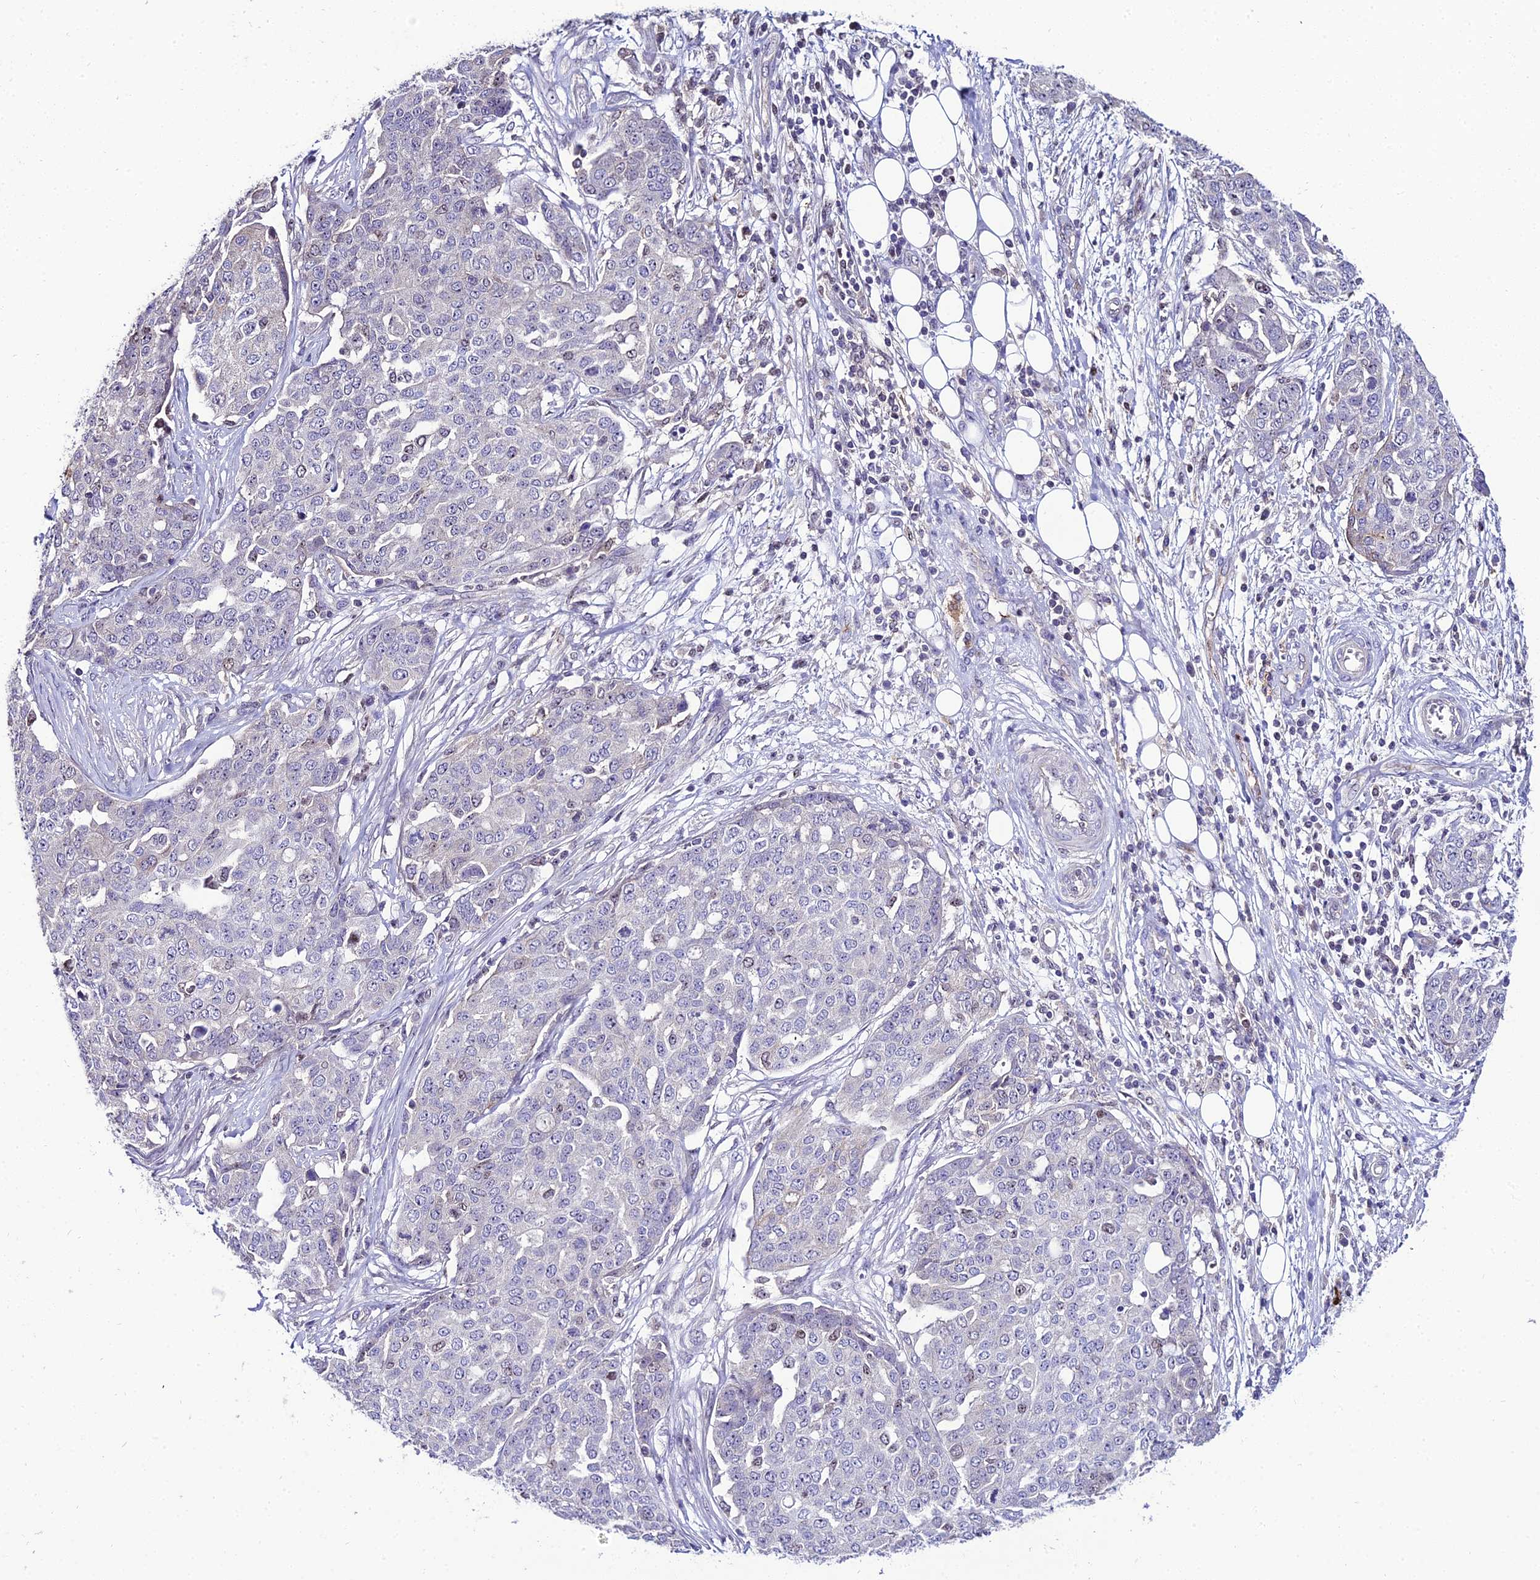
{"staining": {"intensity": "negative", "quantity": "none", "location": "none"}, "tissue": "ovarian cancer", "cell_type": "Tumor cells", "image_type": "cancer", "snomed": [{"axis": "morphology", "description": "Cystadenocarcinoma, serous, NOS"}, {"axis": "topography", "description": "Soft tissue"}, {"axis": "topography", "description": "Ovary"}], "caption": "The photomicrograph reveals no staining of tumor cells in ovarian serous cystadenocarcinoma. (DAB IHC with hematoxylin counter stain).", "gene": "SHQ1", "patient": {"sex": "female", "age": 57}}